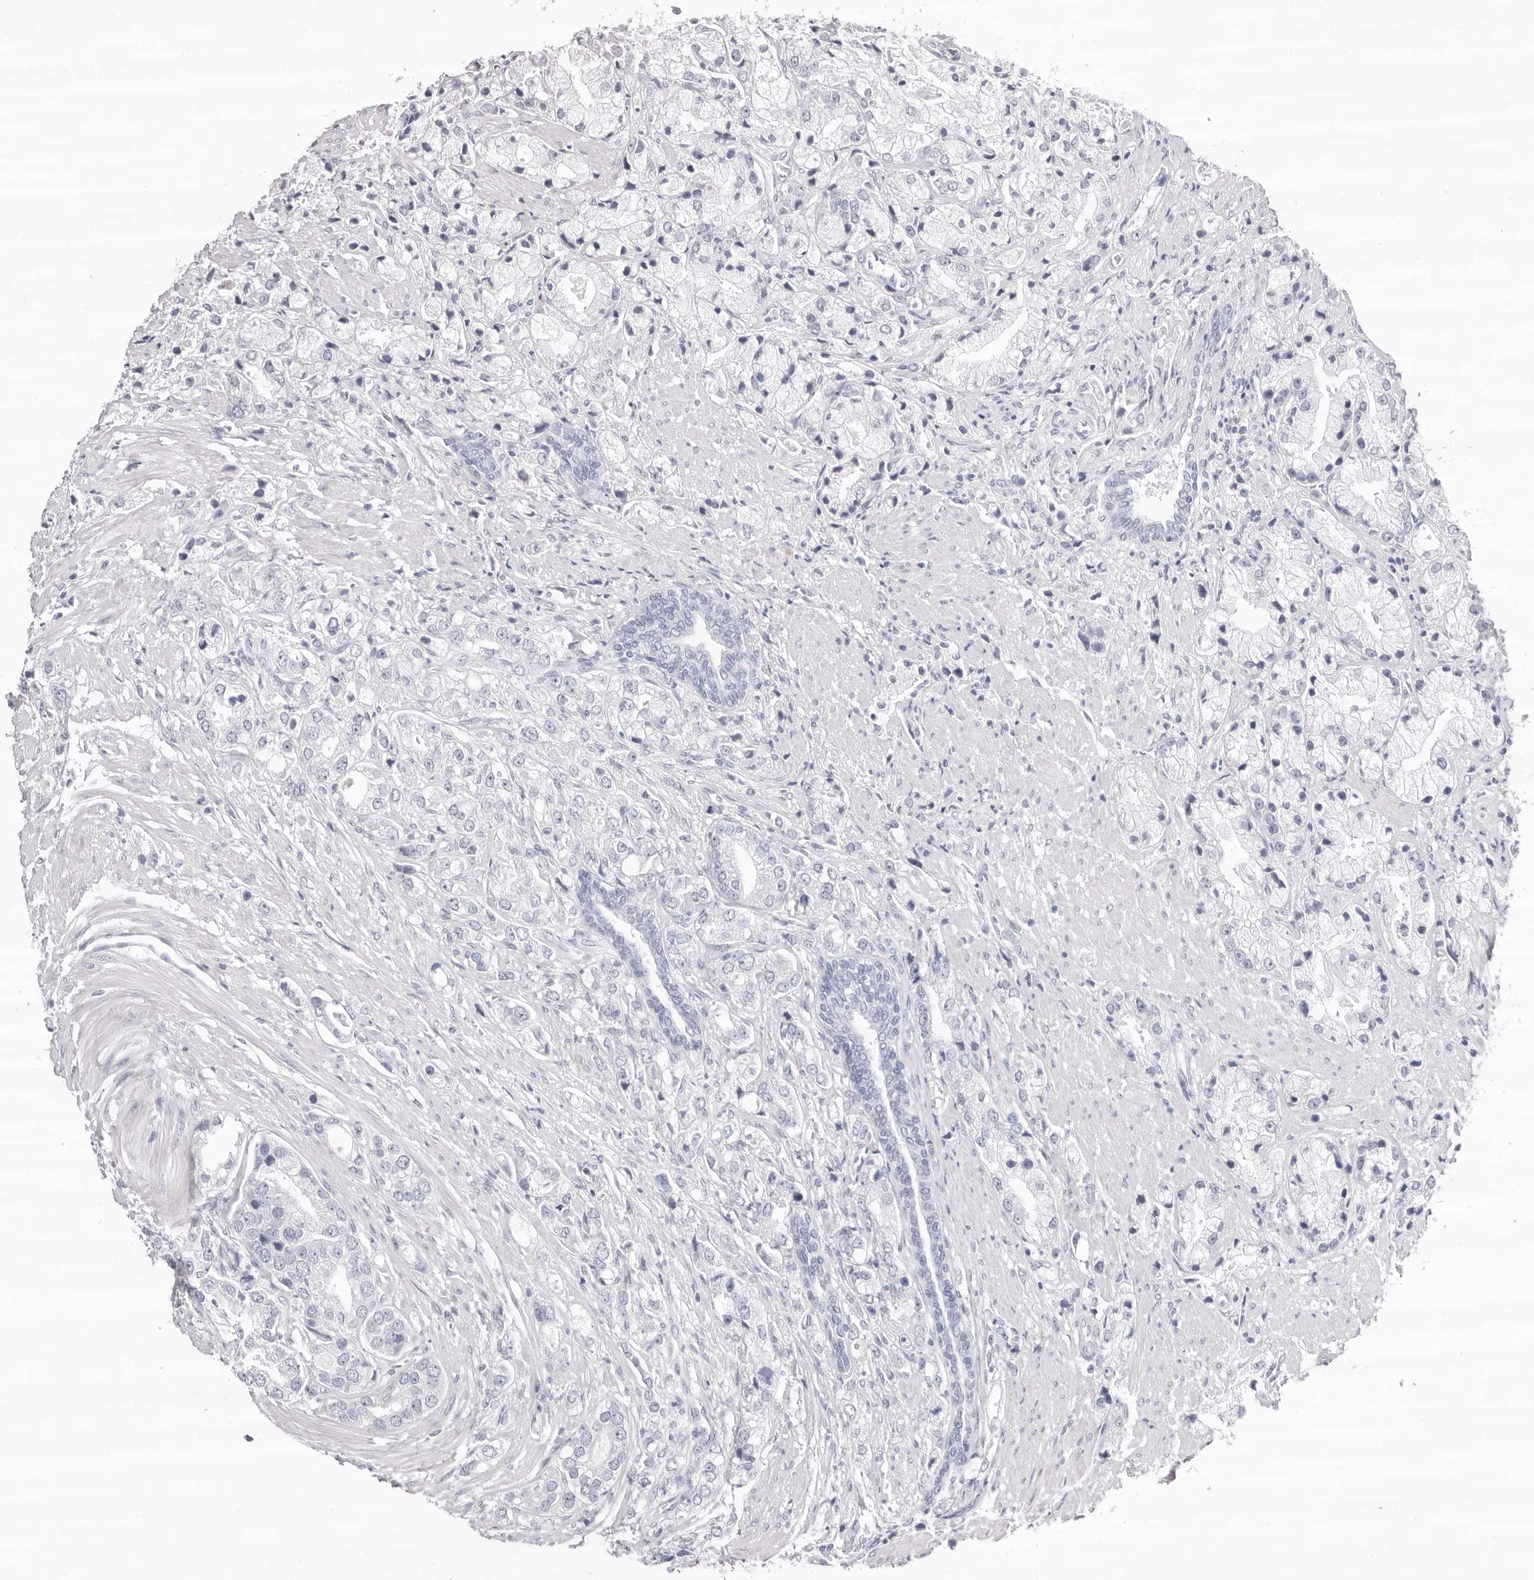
{"staining": {"intensity": "negative", "quantity": "none", "location": "none"}, "tissue": "prostate cancer", "cell_type": "Tumor cells", "image_type": "cancer", "snomed": [{"axis": "morphology", "description": "Adenocarcinoma, High grade"}, {"axis": "topography", "description": "Prostate"}], "caption": "Micrograph shows no protein positivity in tumor cells of high-grade adenocarcinoma (prostate) tissue.", "gene": "LPO", "patient": {"sex": "male", "age": 50}}